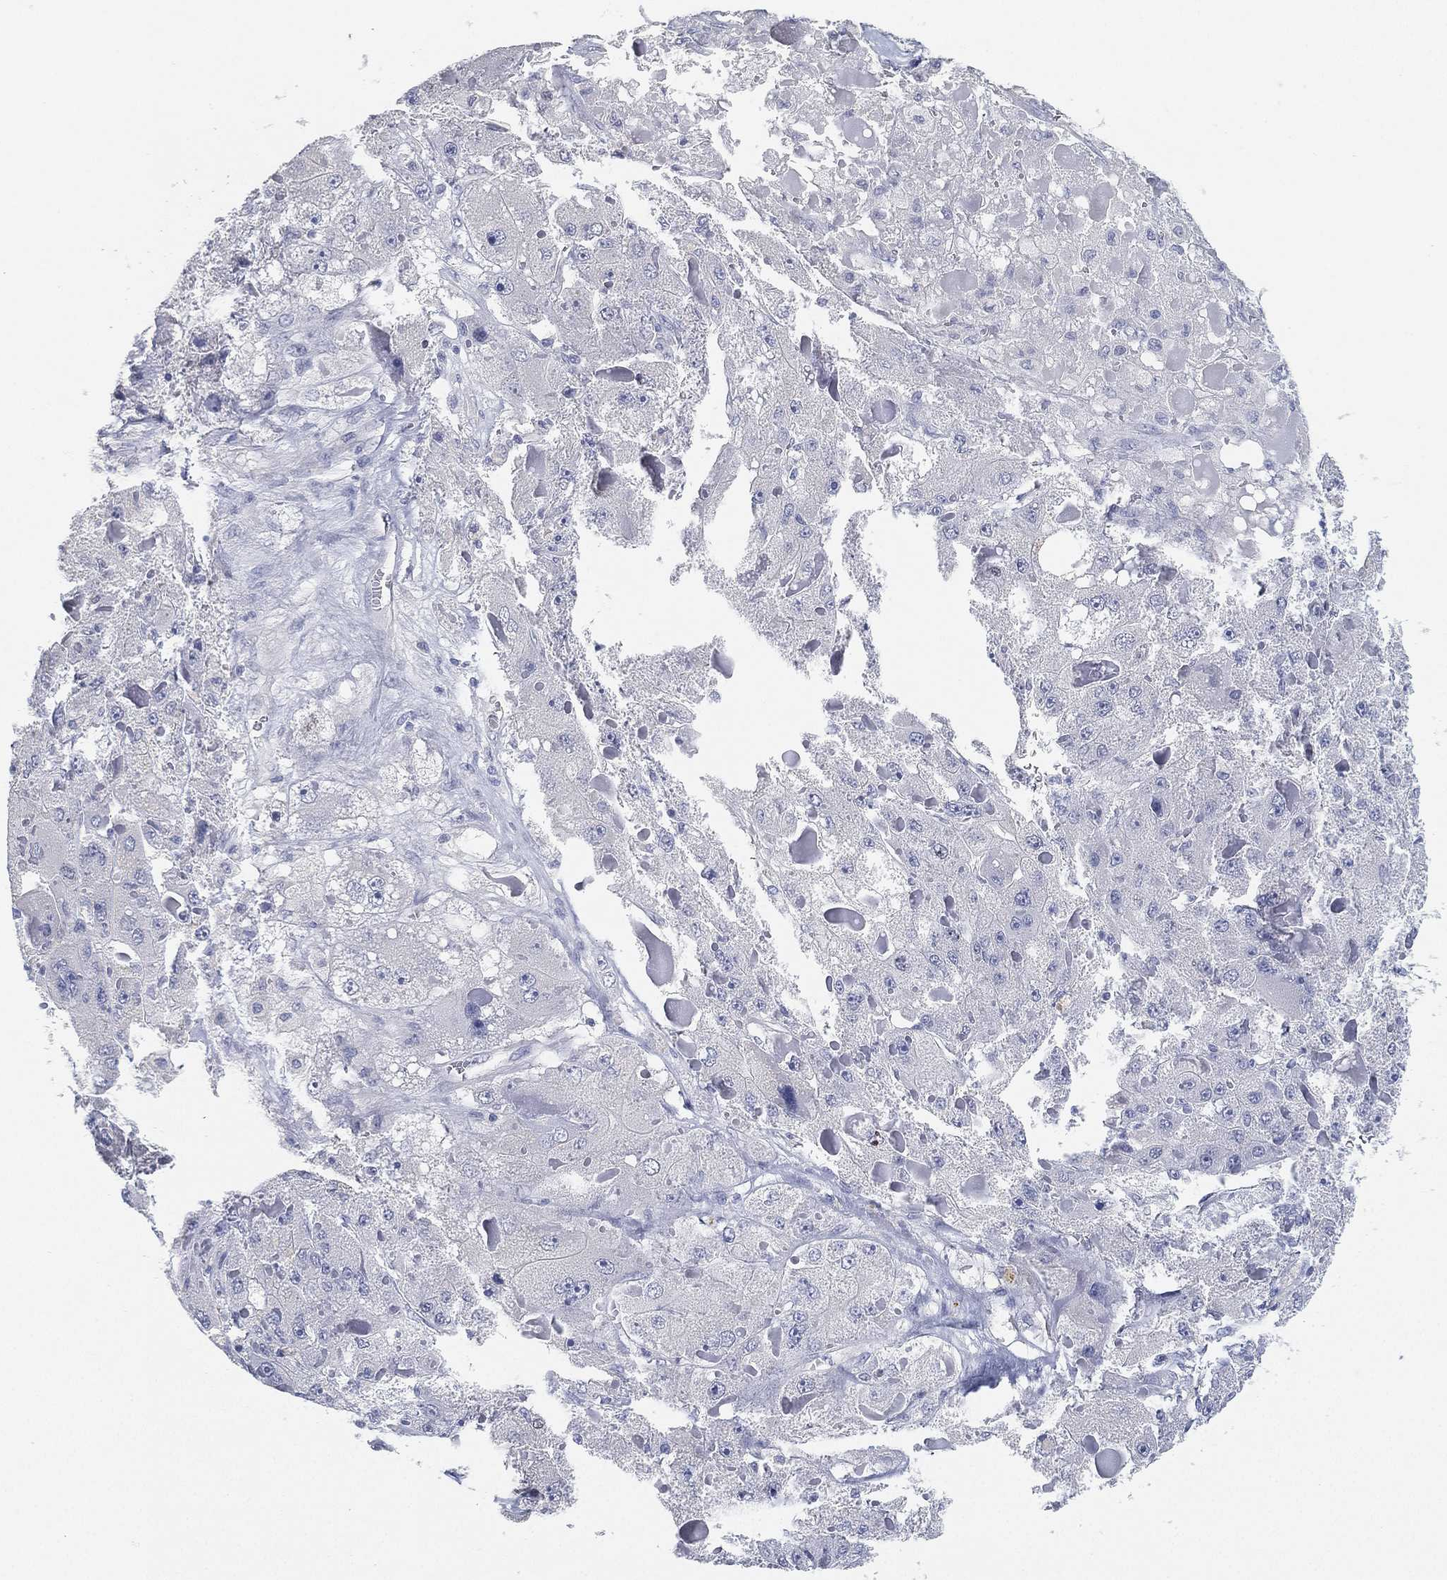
{"staining": {"intensity": "negative", "quantity": "none", "location": "none"}, "tissue": "liver cancer", "cell_type": "Tumor cells", "image_type": "cancer", "snomed": [{"axis": "morphology", "description": "Carcinoma, Hepatocellular, NOS"}, {"axis": "topography", "description": "Liver"}], "caption": "An image of human hepatocellular carcinoma (liver) is negative for staining in tumor cells.", "gene": "FAM187B", "patient": {"sex": "female", "age": 73}}